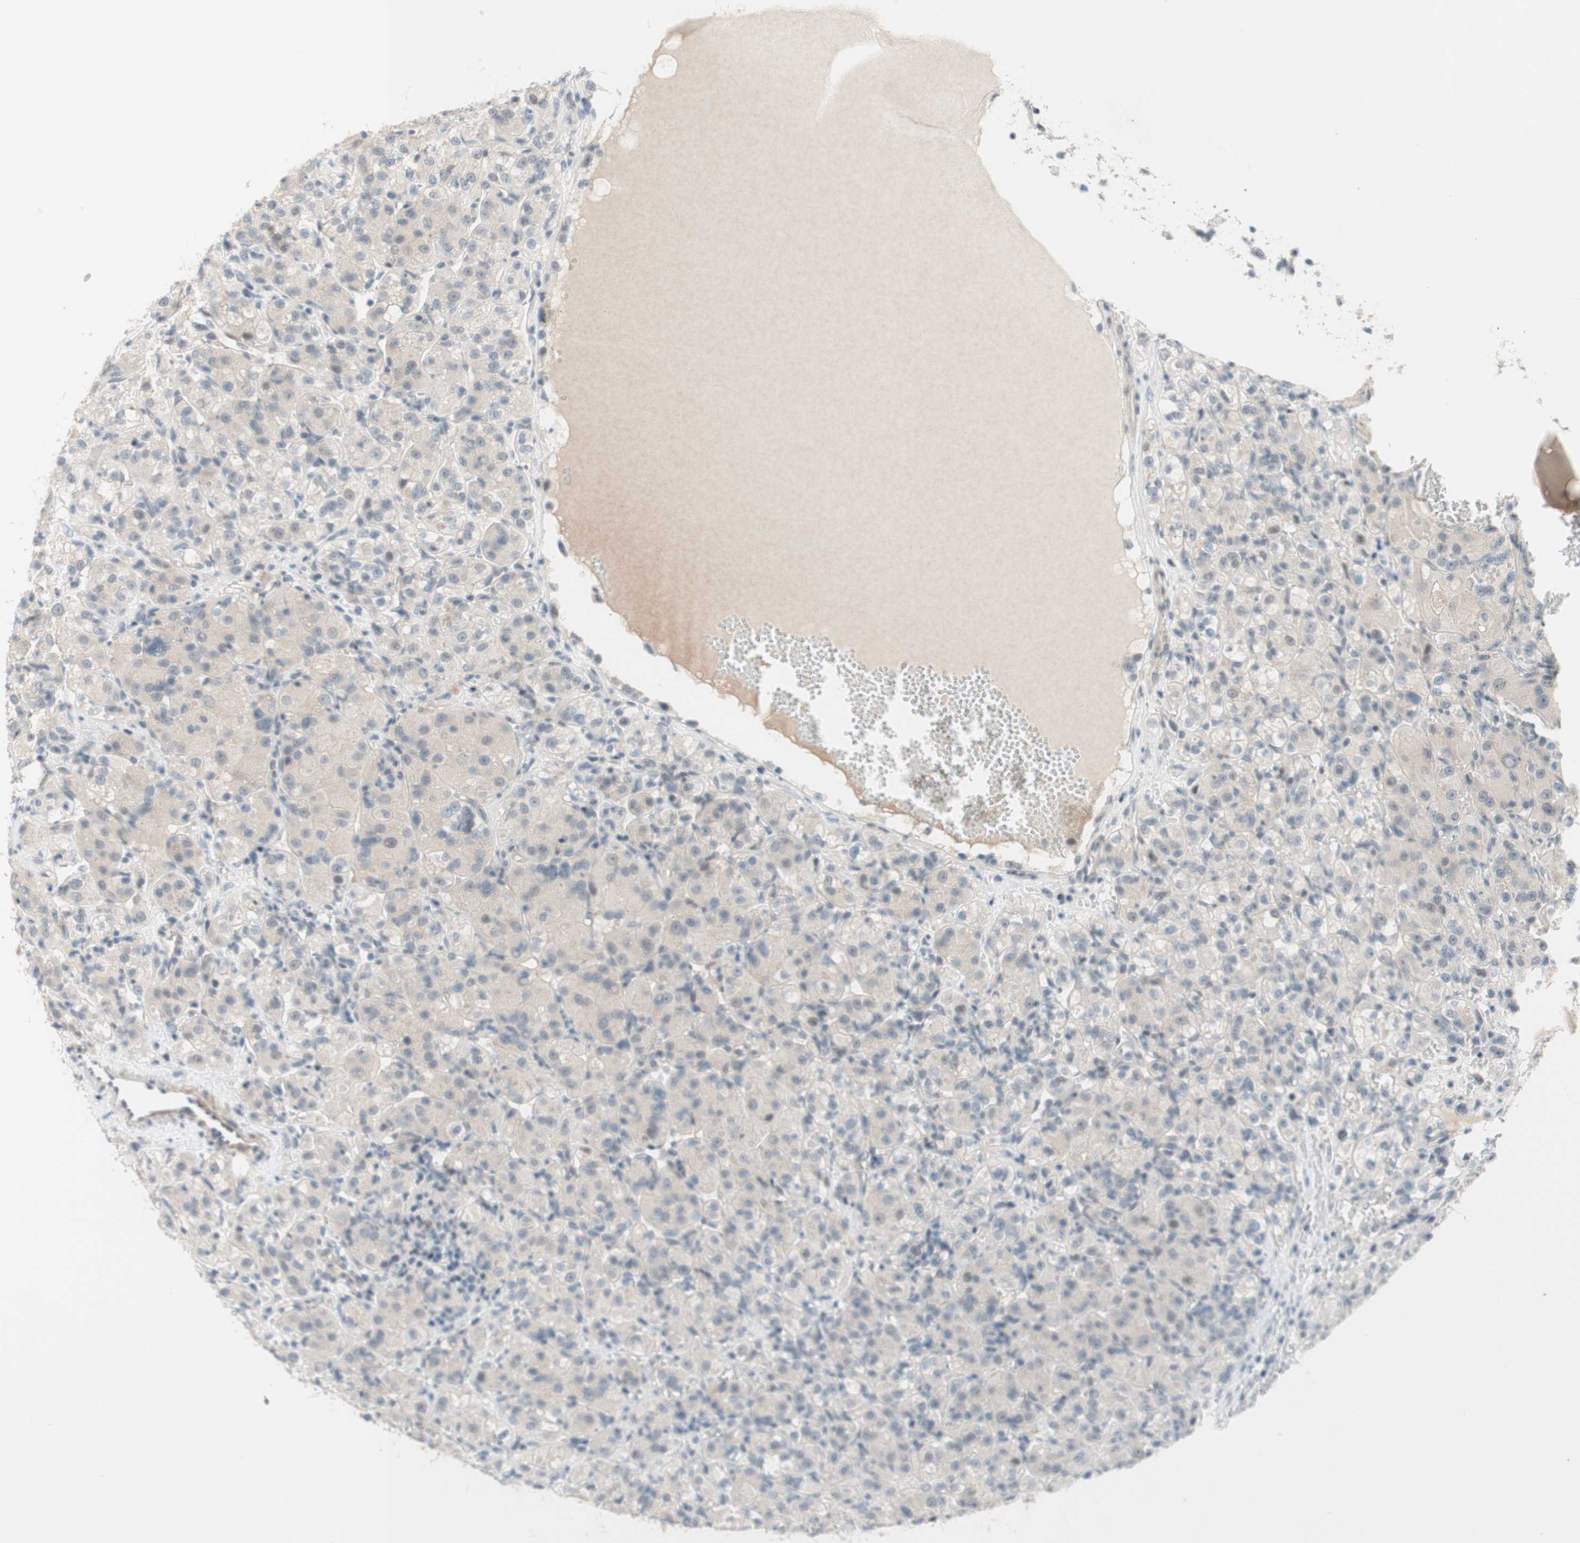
{"staining": {"intensity": "negative", "quantity": "none", "location": "none"}, "tissue": "renal cancer", "cell_type": "Tumor cells", "image_type": "cancer", "snomed": [{"axis": "morphology", "description": "Adenocarcinoma, NOS"}, {"axis": "topography", "description": "Kidney"}], "caption": "Protein analysis of renal cancer displays no significant staining in tumor cells. (DAB immunohistochemistry (IHC) visualized using brightfield microscopy, high magnification).", "gene": "JPH1", "patient": {"sex": "male", "age": 61}}